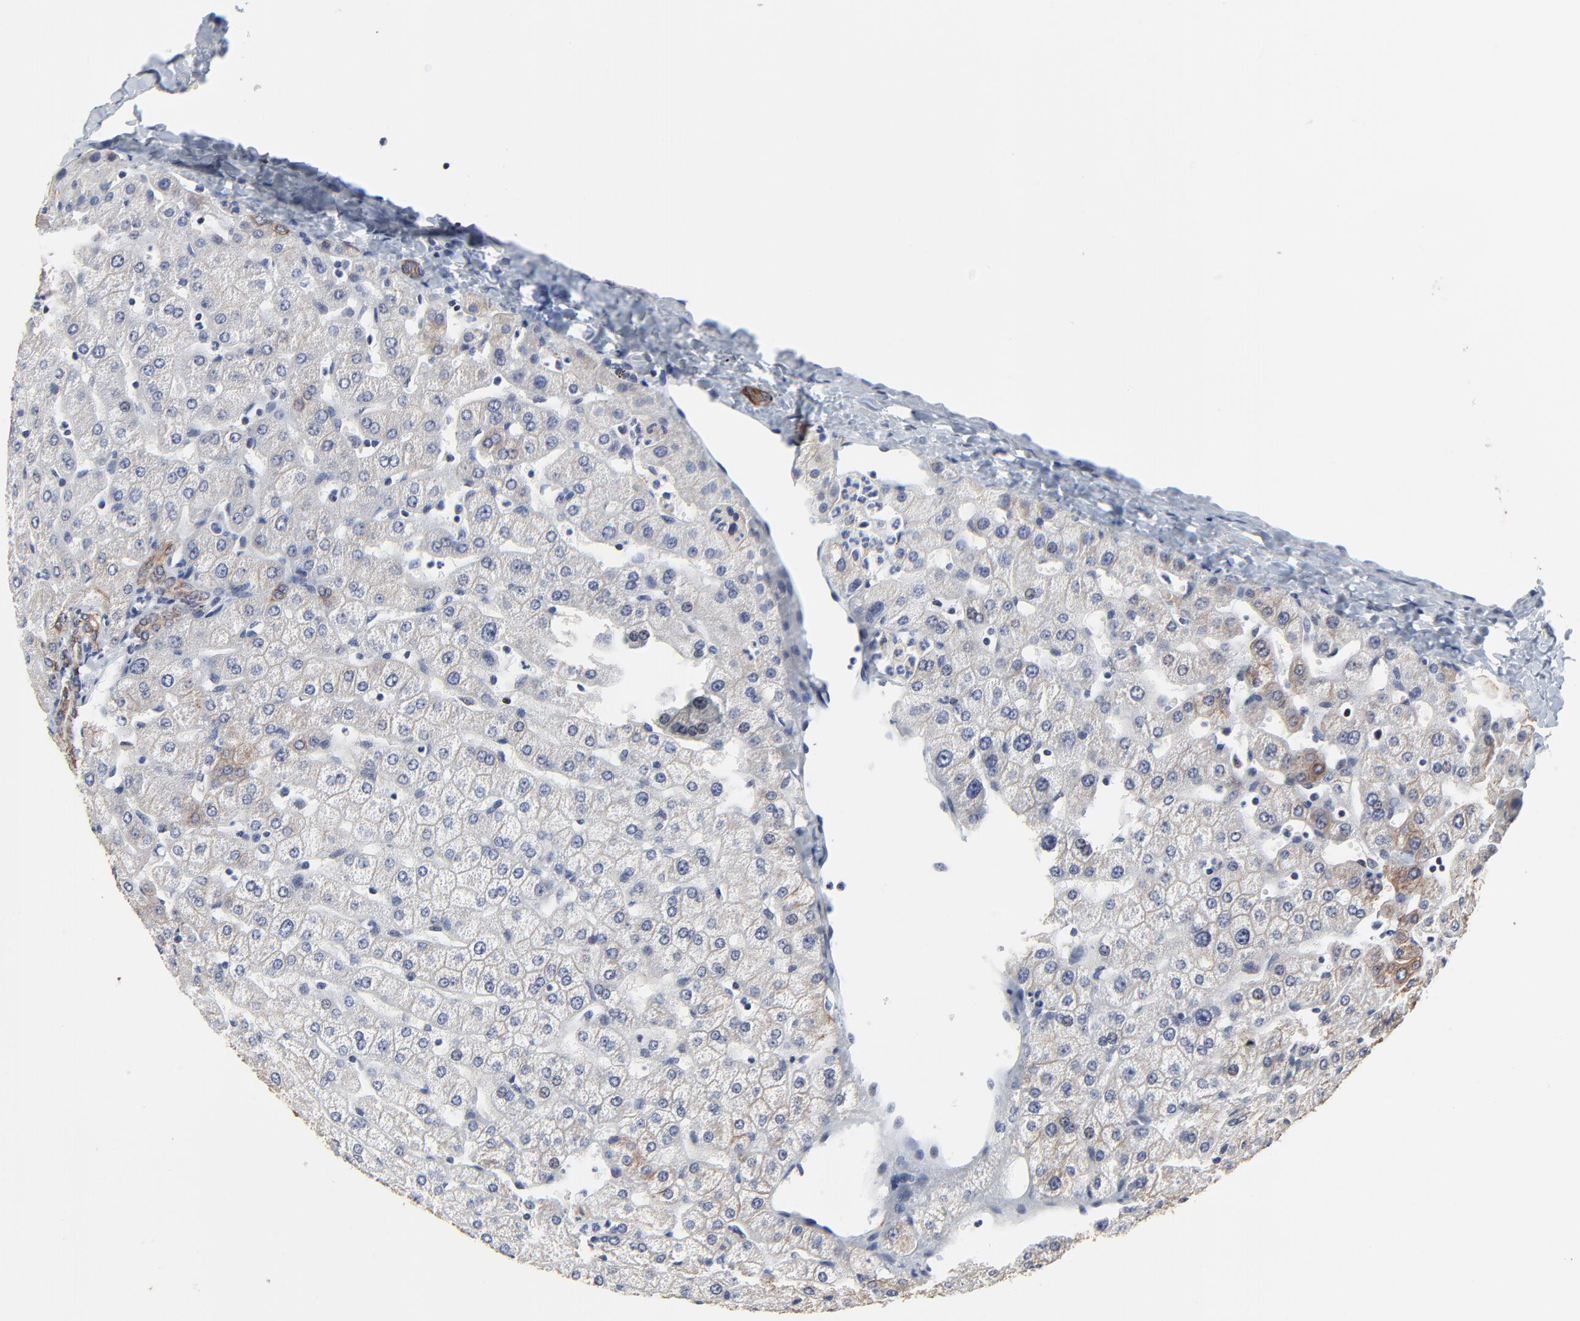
{"staining": {"intensity": "strong", "quantity": ">75%", "location": "cytoplasmic/membranous"}, "tissue": "liver", "cell_type": "Cholangiocytes", "image_type": "normal", "snomed": [{"axis": "morphology", "description": "Normal tissue, NOS"}, {"axis": "morphology", "description": "Fibrosis, NOS"}, {"axis": "topography", "description": "Liver"}], "caption": "IHC of normal human liver reveals high levels of strong cytoplasmic/membranous staining in about >75% of cholangiocytes. Nuclei are stained in blue.", "gene": "LNX1", "patient": {"sex": "female", "age": 29}}